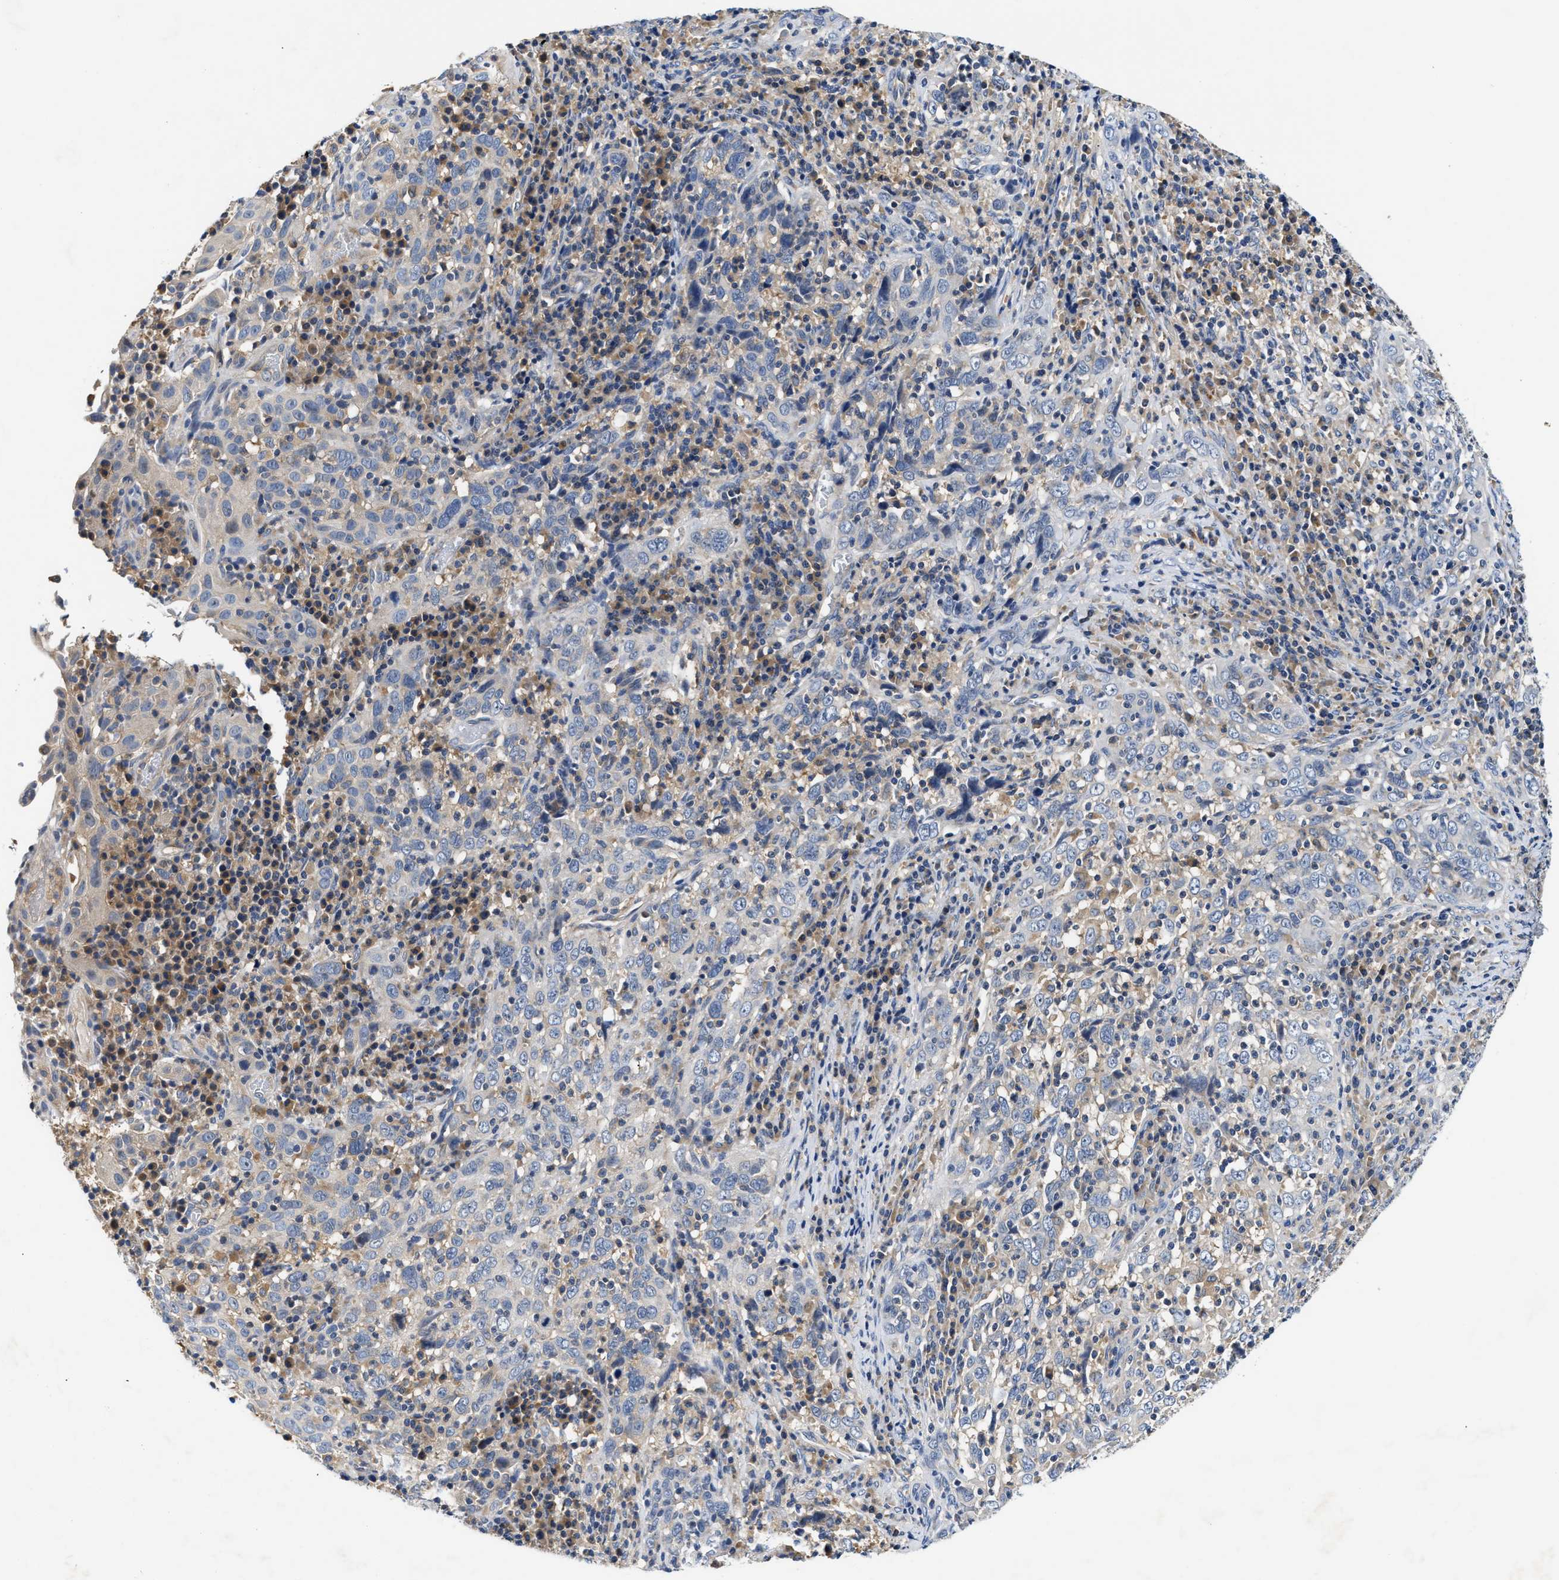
{"staining": {"intensity": "negative", "quantity": "none", "location": "none"}, "tissue": "cervical cancer", "cell_type": "Tumor cells", "image_type": "cancer", "snomed": [{"axis": "morphology", "description": "Squamous cell carcinoma, NOS"}, {"axis": "topography", "description": "Cervix"}], "caption": "There is no significant expression in tumor cells of cervical cancer.", "gene": "FAM185A", "patient": {"sex": "female", "age": 46}}